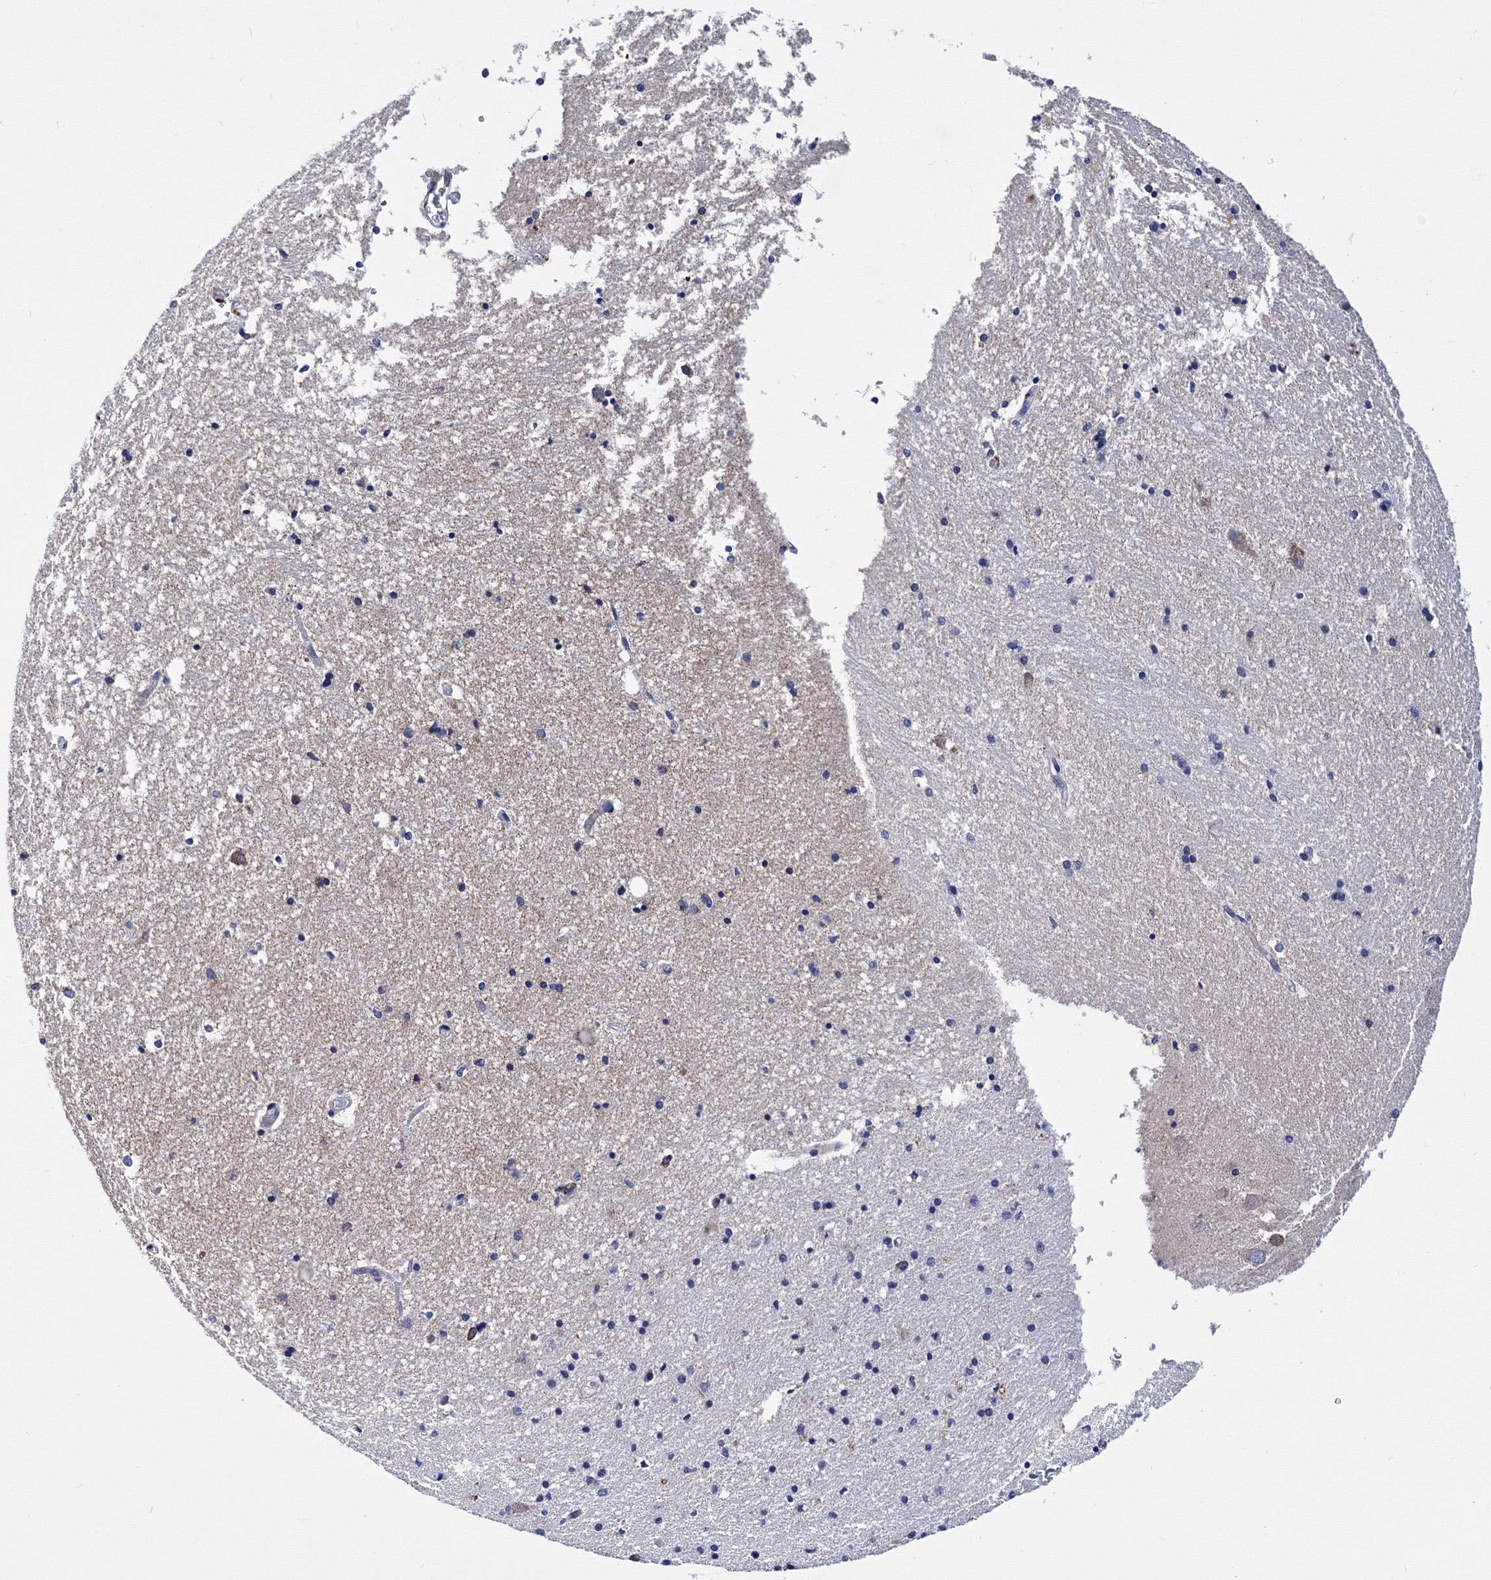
{"staining": {"intensity": "negative", "quantity": "none", "location": "none"}, "tissue": "hippocampus", "cell_type": "Glial cells", "image_type": "normal", "snomed": [{"axis": "morphology", "description": "Normal tissue, NOS"}, {"axis": "topography", "description": "Hippocampus"}], "caption": "Protein analysis of normal hippocampus exhibits no significant staining in glial cells. (Immunohistochemistry (ihc), brightfield microscopy, high magnification).", "gene": "TRPM2", "patient": {"sex": "male", "age": 45}}